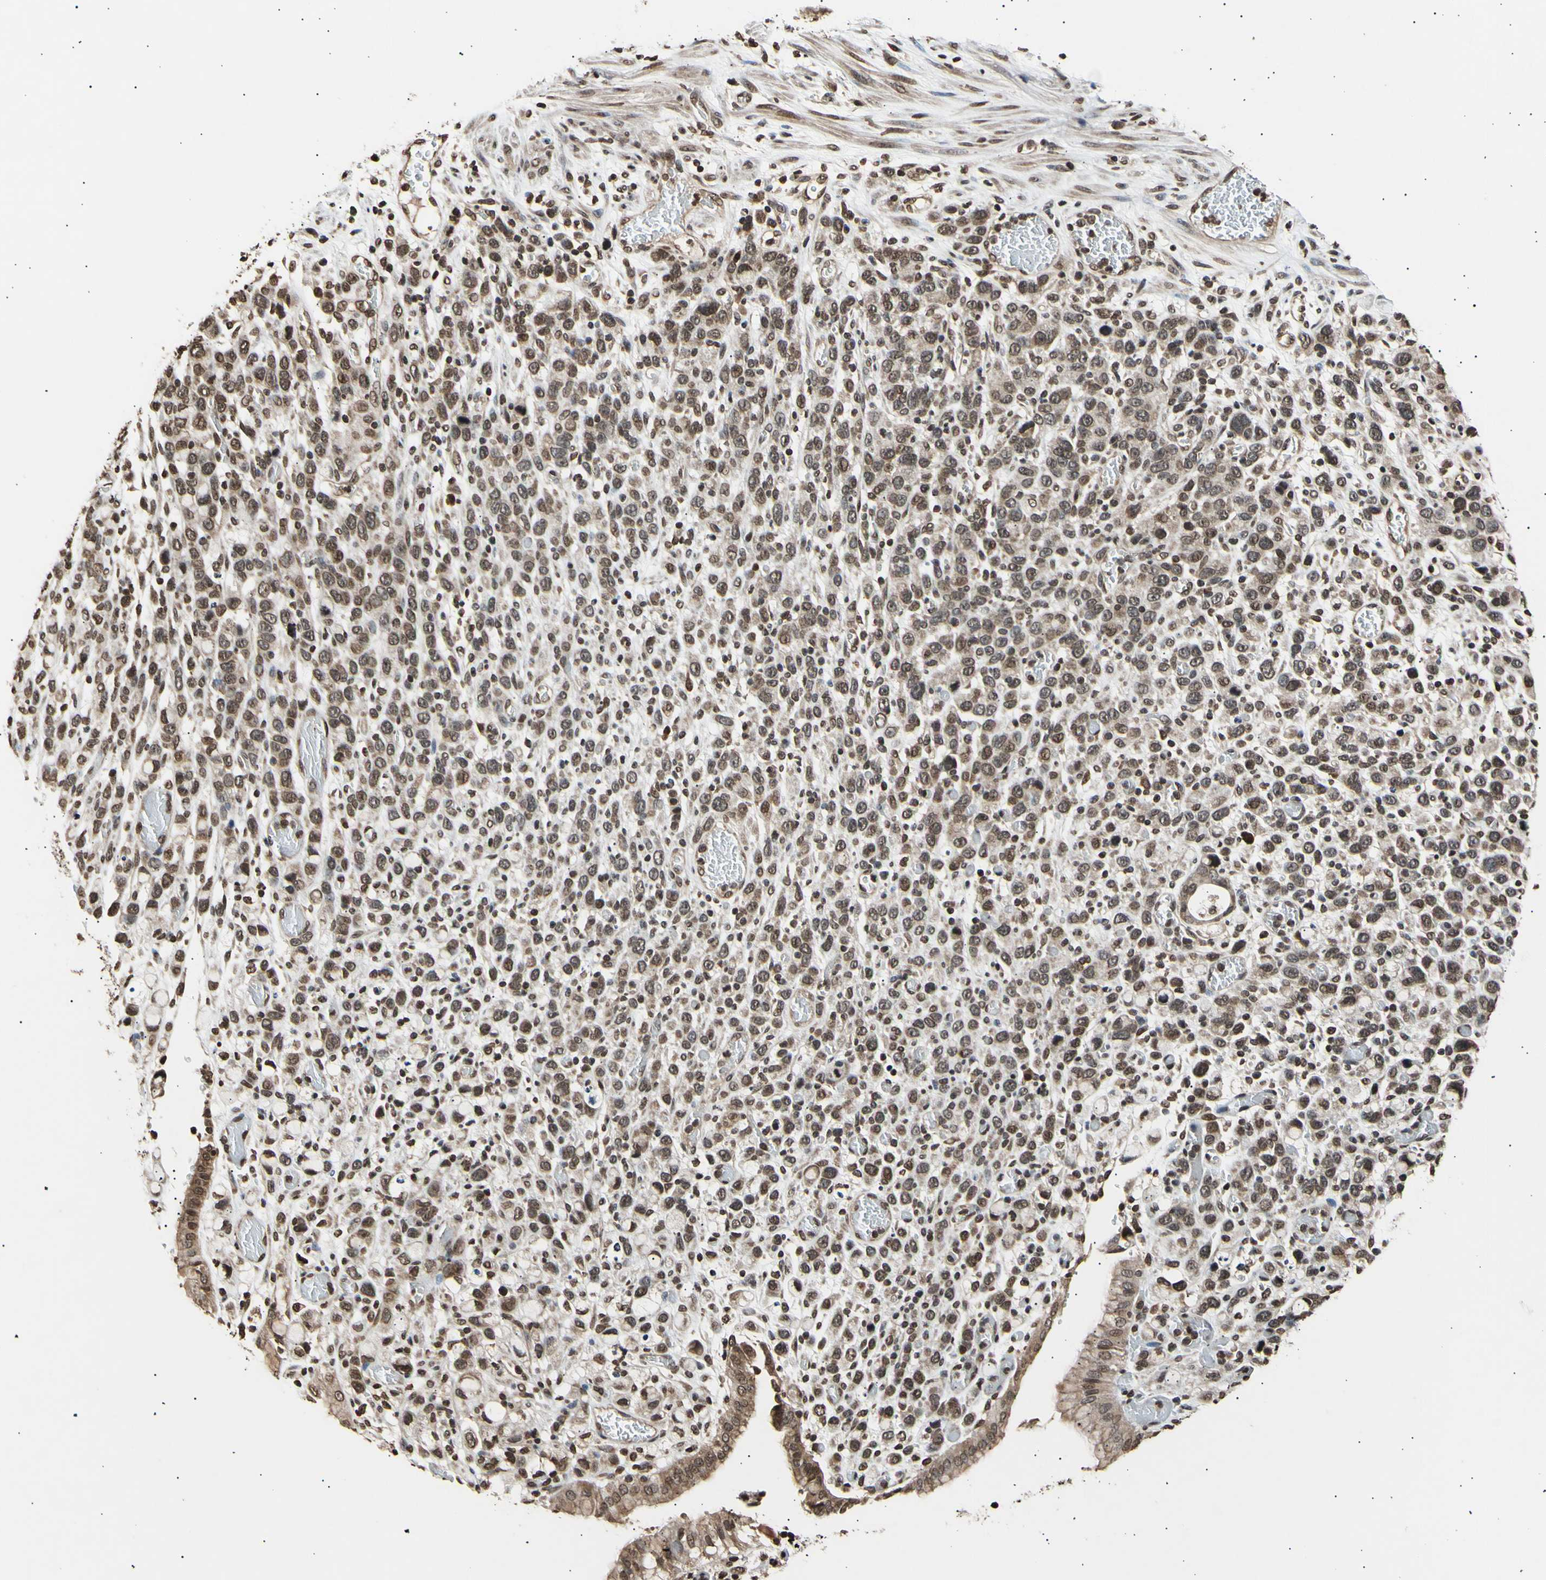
{"staining": {"intensity": "moderate", "quantity": ">75%", "location": "cytoplasmic/membranous,nuclear"}, "tissue": "stomach cancer", "cell_type": "Tumor cells", "image_type": "cancer", "snomed": [{"axis": "morphology", "description": "Normal tissue, NOS"}, {"axis": "morphology", "description": "Adenocarcinoma, NOS"}, {"axis": "morphology", "description": "Adenocarcinoma, High grade"}, {"axis": "topography", "description": "Stomach, upper"}, {"axis": "topography", "description": "Stomach"}], "caption": "A micrograph of human stomach cancer (high-grade adenocarcinoma) stained for a protein reveals moderate cytoplasmic/membranous and nuclear brown staining in tumor cells.", "gene": "ANAPC7", "patient": {"sex": "female", "age": 65}}